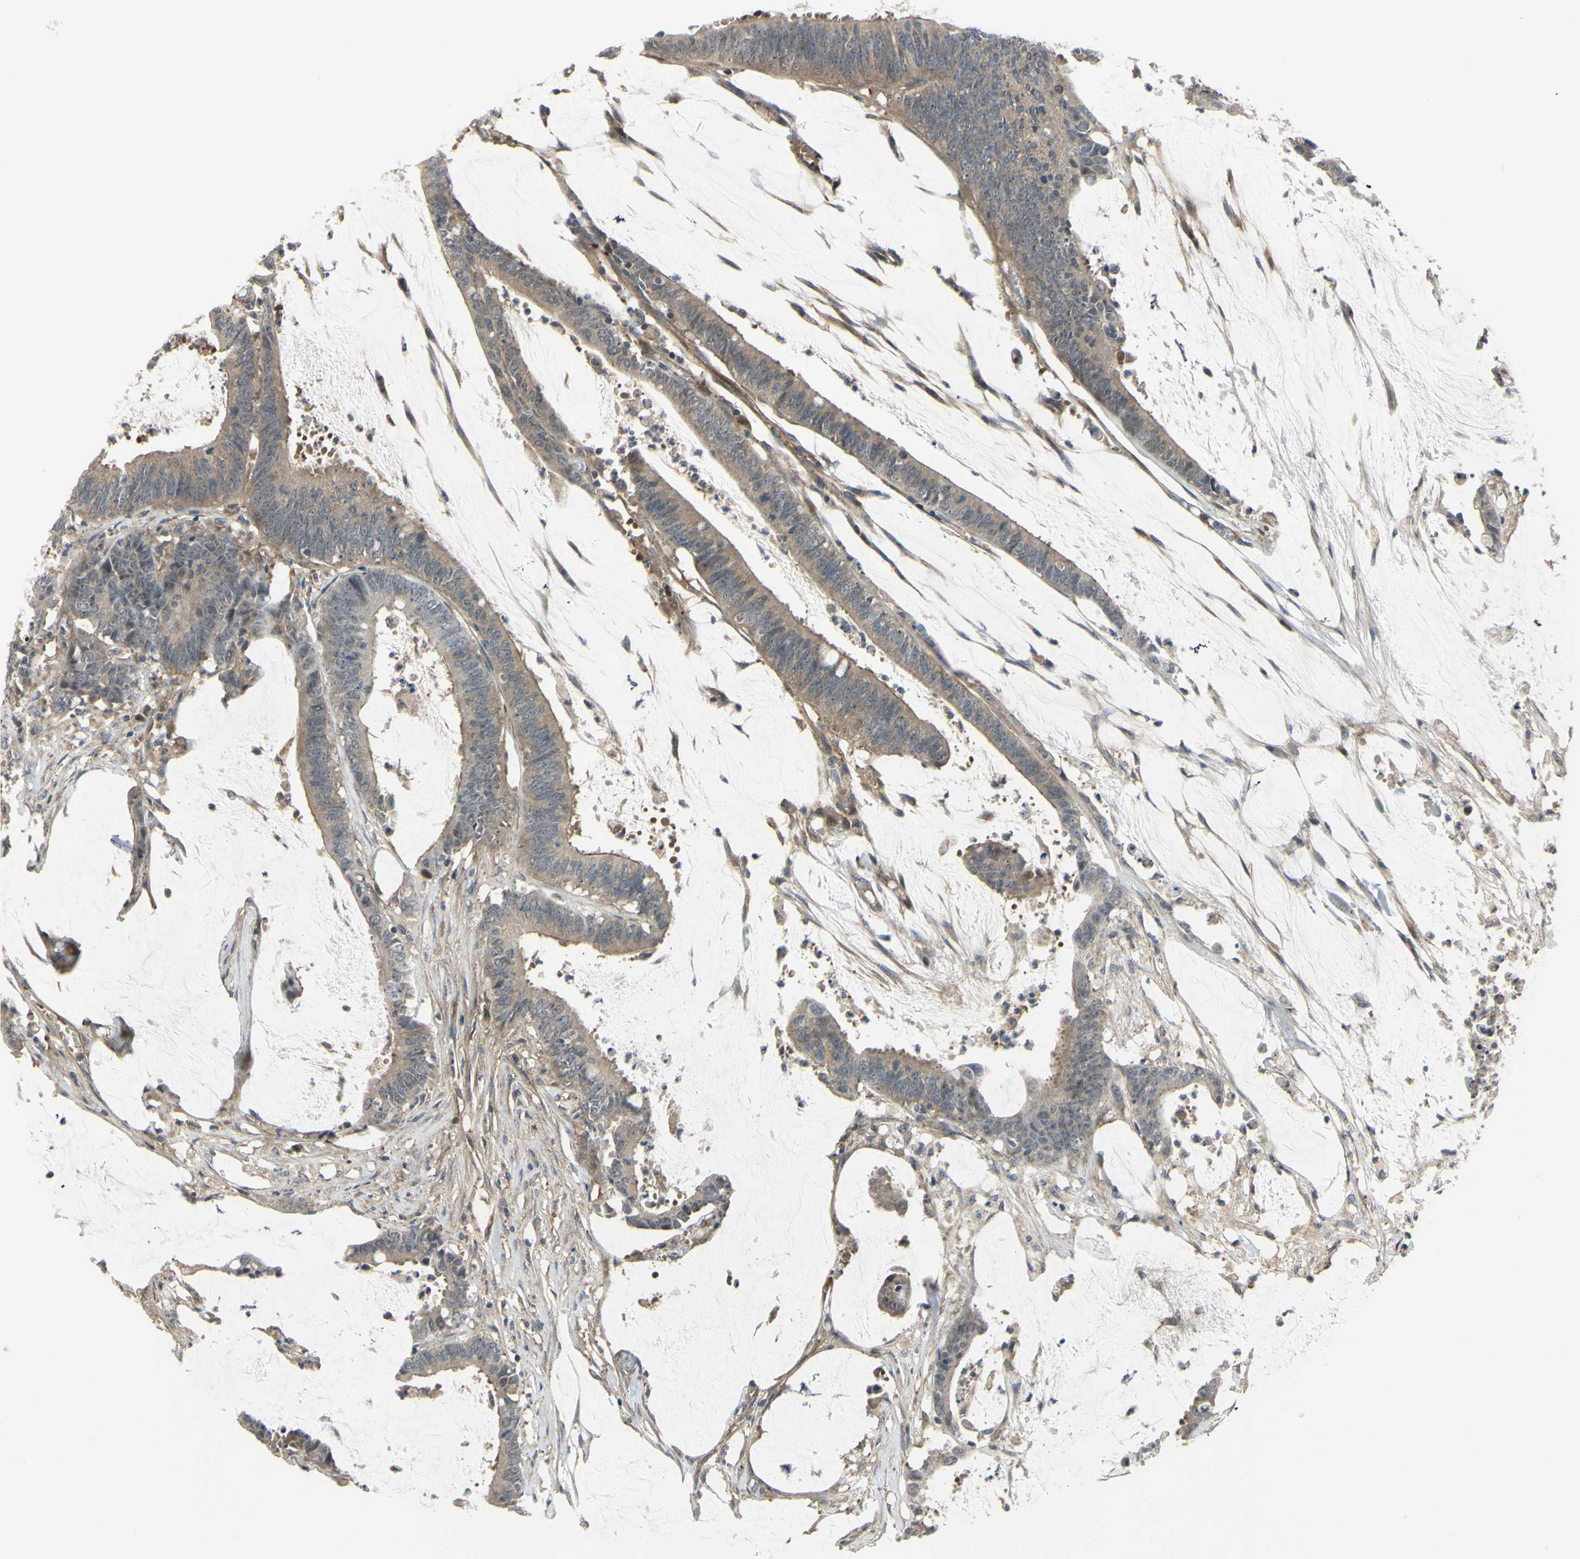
{"staining": {"intensity": "moderate", "quantity": ">75%", "location": "cytoplasmic/membranous"}, "tissue": "colorectal cancer", "cell_type": "Tumor cells", "image_type": "cancer", "snomed": [{"axis": "morphology", "description": "Adenocarcinoma, NOS"}, {"axis": "topography", "description": "Rectum"}], "caption": "Human colorectal adenocarcinoma stained for a protein (brown) displays moderate cytoplasmic/membranous positive staining in approximately >75% of tumor cells.", "gene": "COMMD9", "patient": {"sex": "female", "age": 66}}